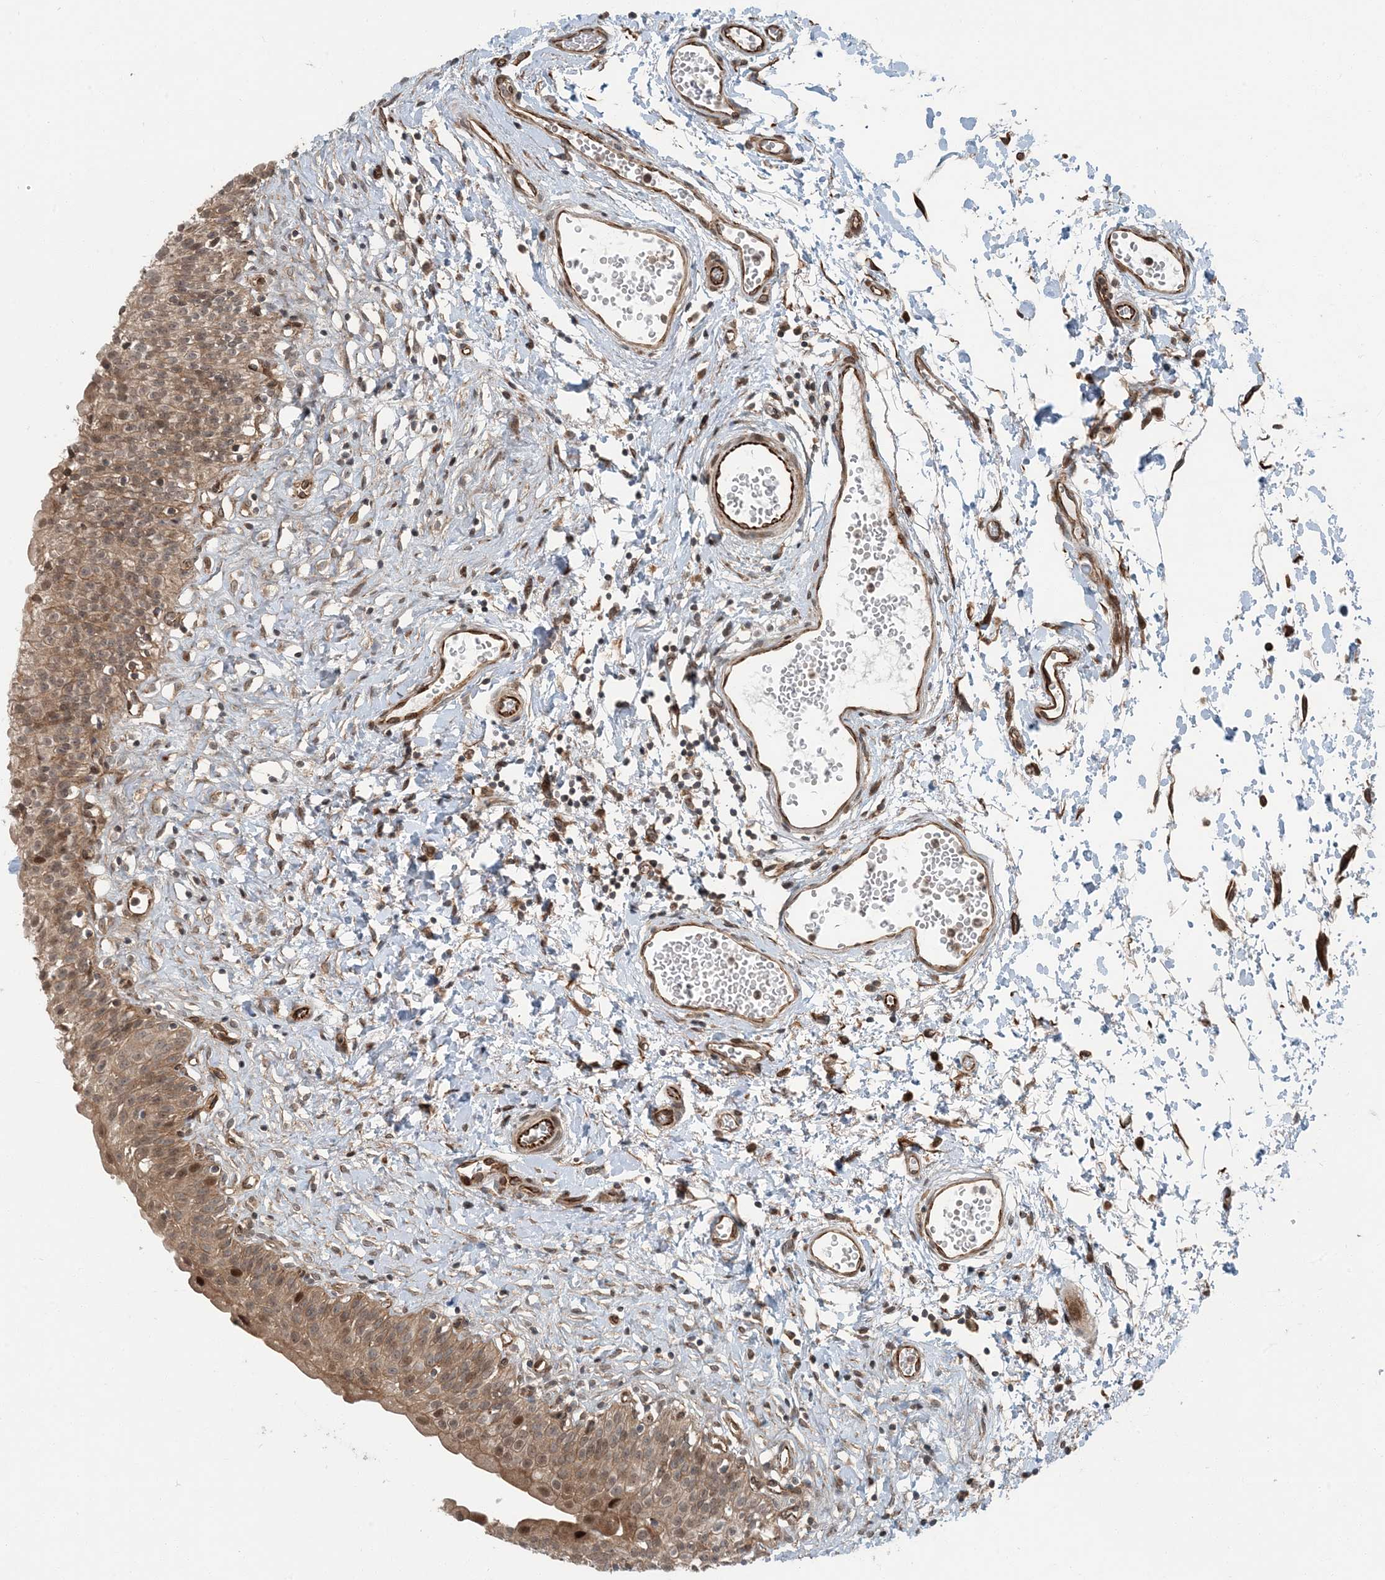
{"staining": {"intensity": "moderate", "quantity": ">75%", "location": "cytoplasmic/membranous,nuclear"}, "tissue": "urinary bladder", "cell_type": "Urothelial cells", "image_type": "normal", "snomed": [{"axis": "morphology", "description": "Normal tissue, NOS"}, {"axis": "topography", "description": "Urinary bladder"}], "caption": "Protein staining demonstrates moderate cytoplasmic/membranous,nuclear expression in approximately >75% of urothelial cells in unremarkable urinary bladder.", "gene": "EDEM2", "patient": {"sex": "male", "age": 51}}